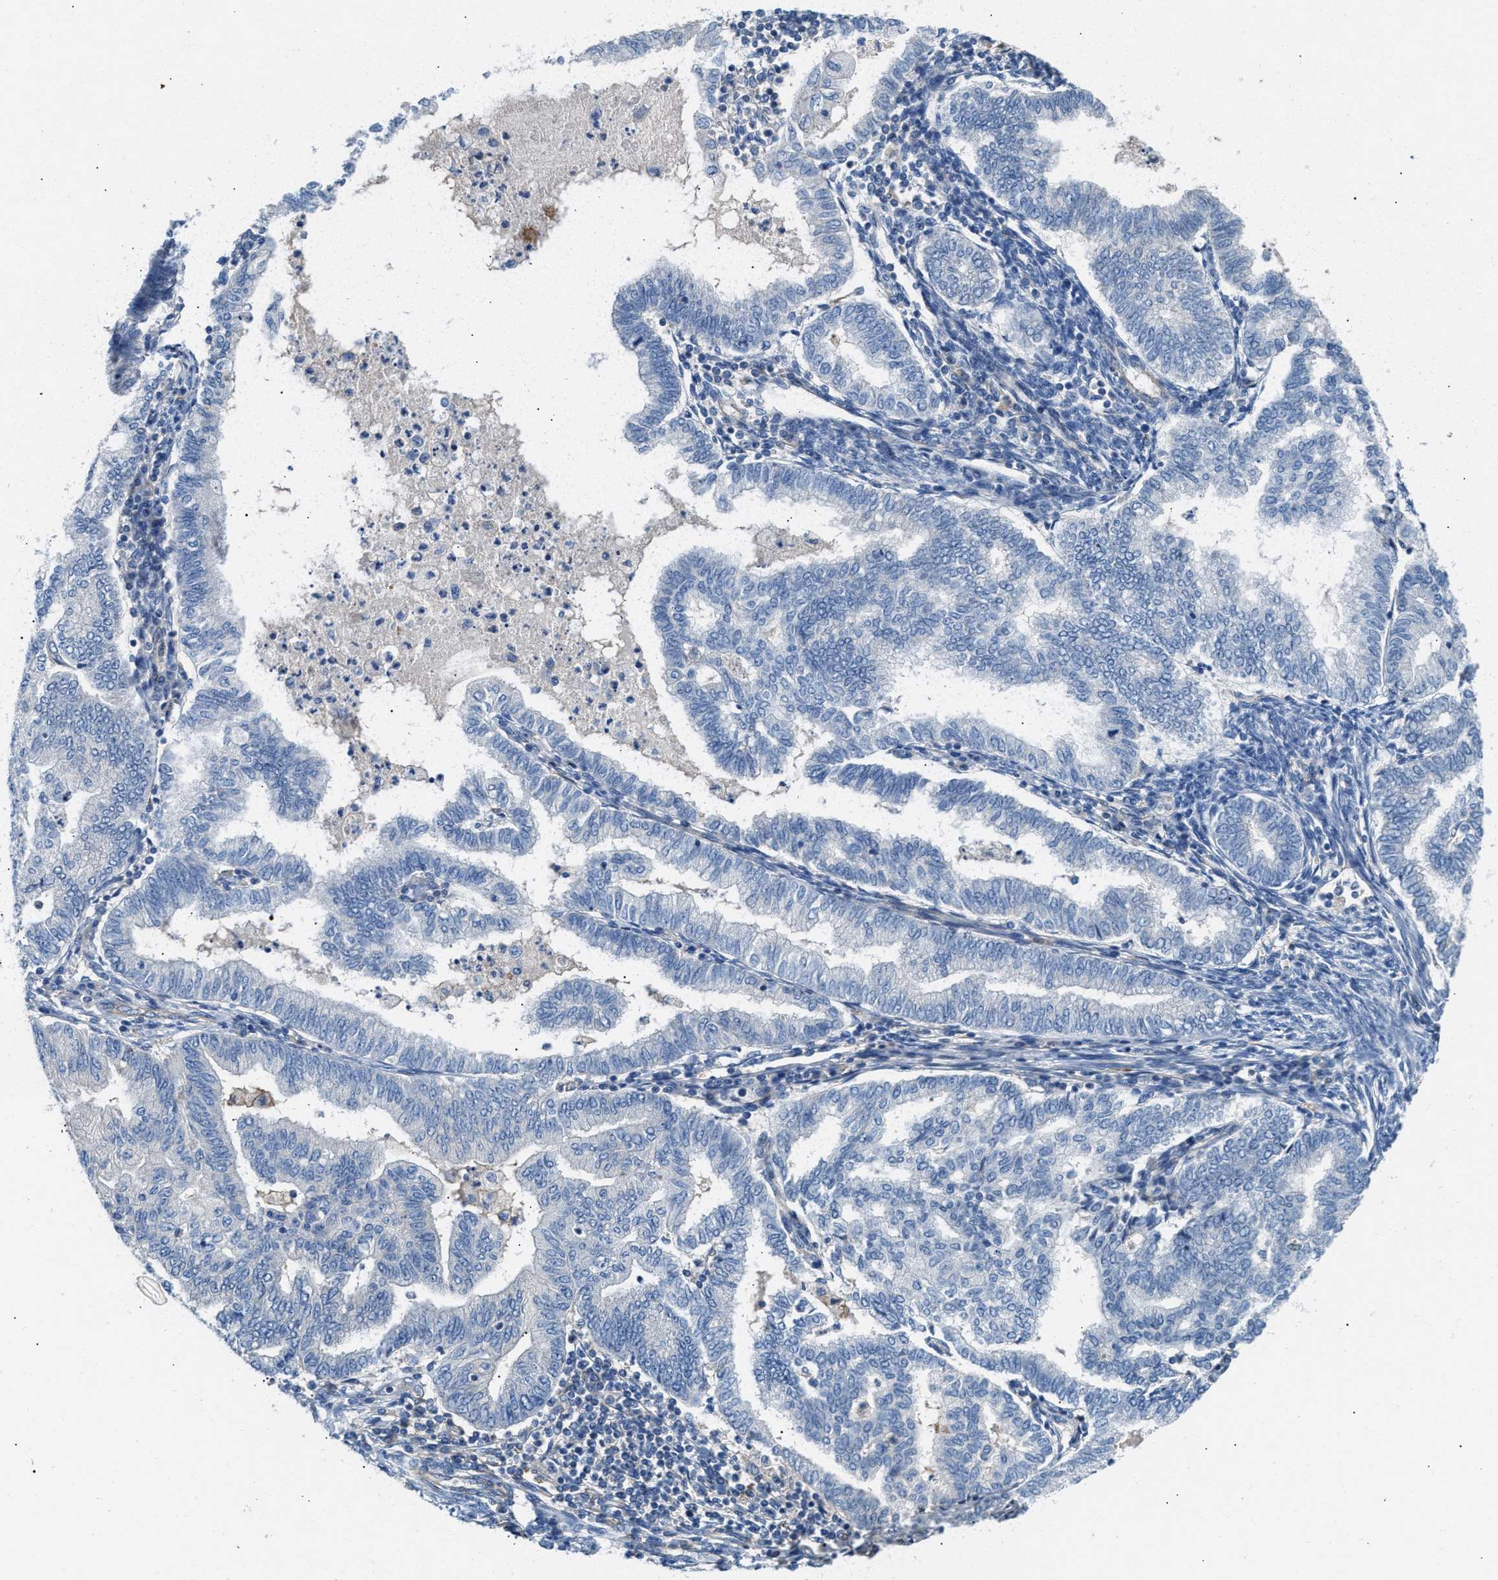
{"staining": {"intensity": "negative", "quantity": "none", "location": "none"}, "tissue": "endometrial cancer", "cell_type": "Tumor cells", "image_type": "cancer", "snomed": [{"axis": "morphology", "description": "Polyp, NOS"}, {"axis": "morphology", "description": "Adenocarcinoma, NOS"}, {"axis": "morphology", "description": "Adenoma, NOS"}, {"axis": "topography", "description": "Endometrium"}], "caption": "Immunohistochemical staining of endometrial cancer demonstrates no significant expression in tumor cells. (DAB IHC with hematoxylin counter stain).", "gene": "NSUN7", "patient": {"sex": "female", "age": 79}}